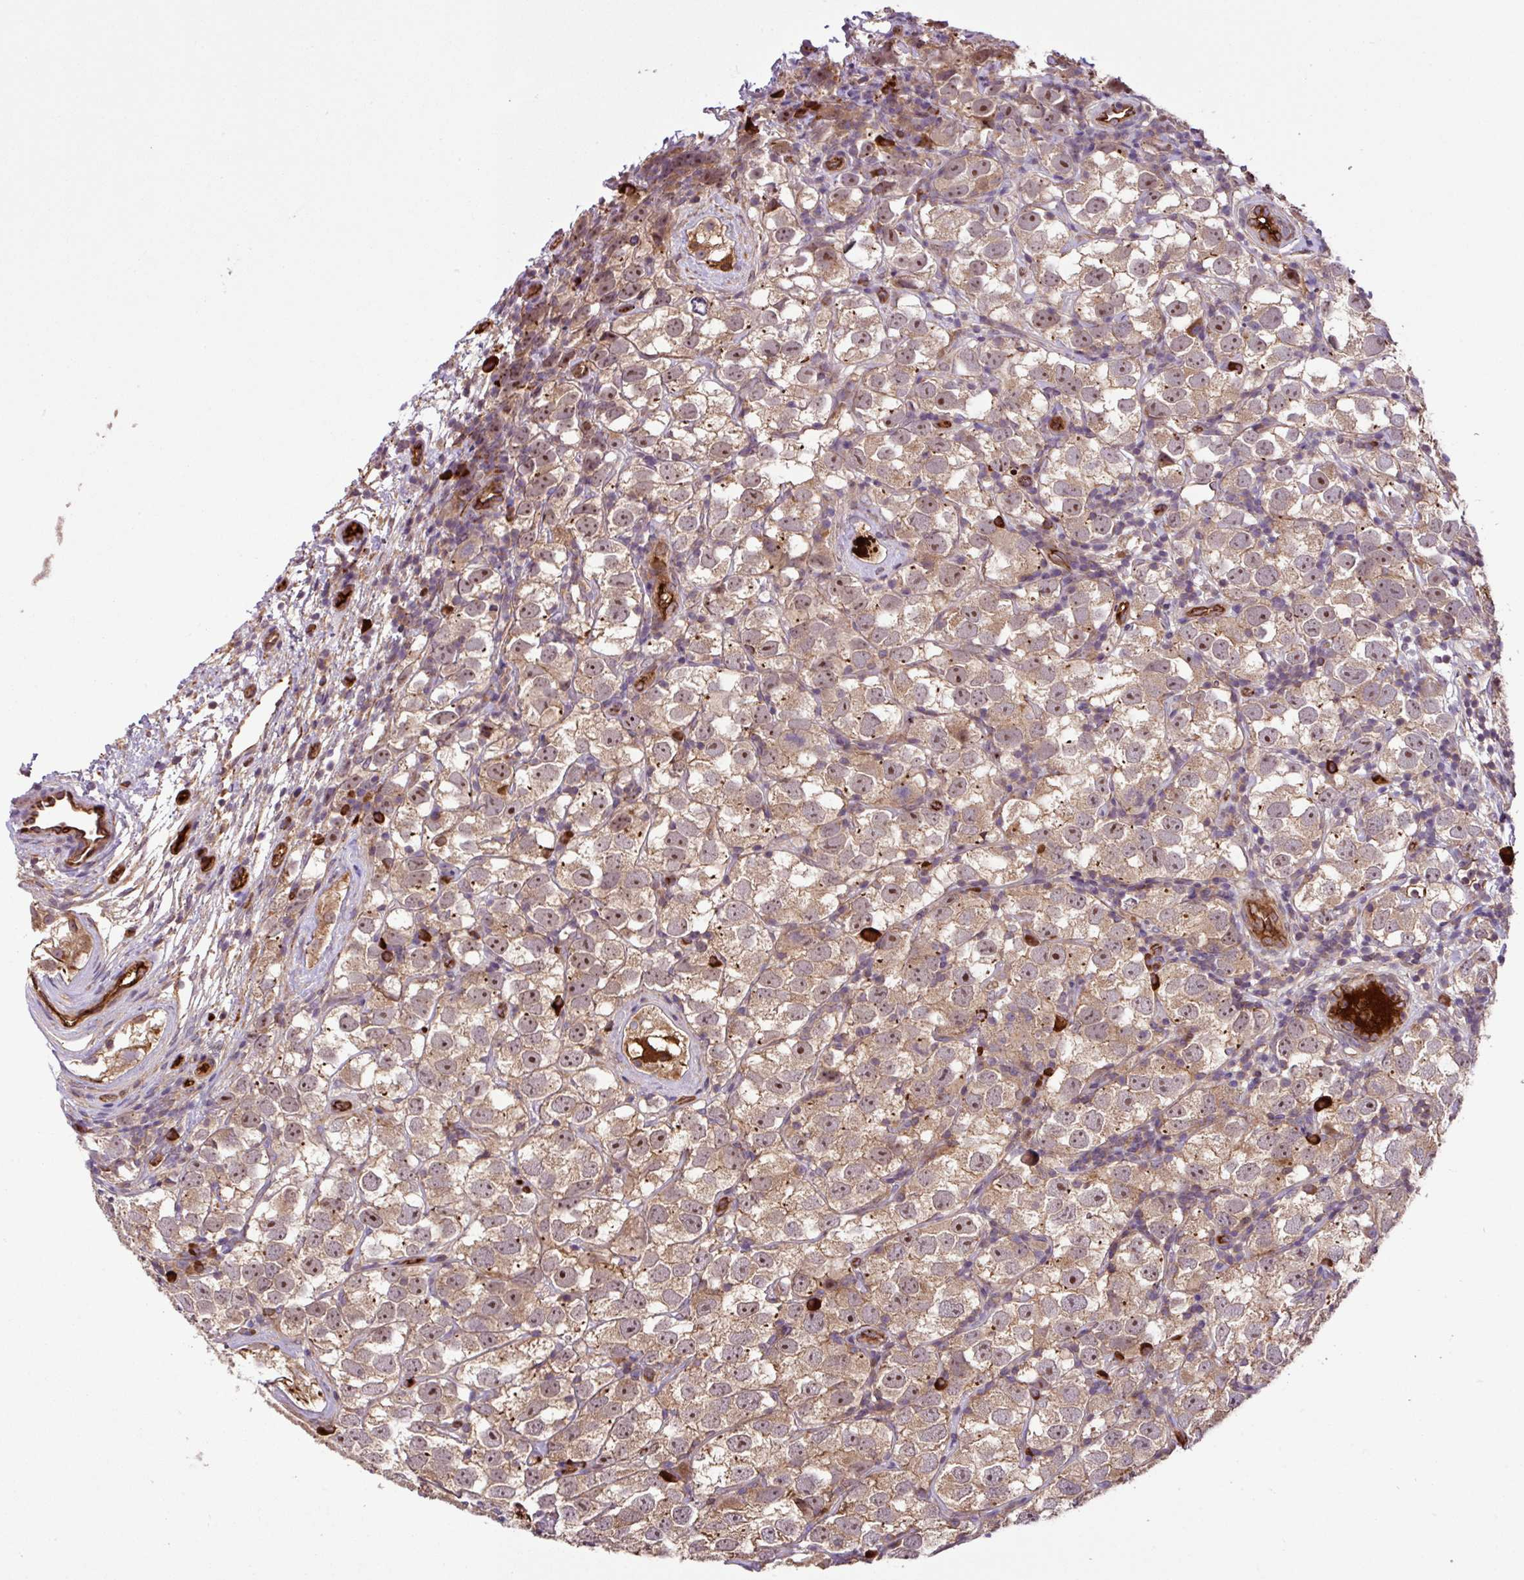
{"staining": {"intensity": "moderate", "quantity": ">75%", "location": "cytoplasmic/membranous,nuclear"}, "tissue": "testis cancer", "cell_type": "Tumor cells", "image_type": "cancer", "snomed": [{"axis": "morphology", "description": "Seminoma, NOS"}, {"axis": "topography", "description": "Testis"}], "caption": "Immunohistochemistry image of neoplastic tissue: human testis seminoma stained using immunohistochemistry reveals medium levels of moderate protein expression localized specifically in the cytoplasmic/membranous and nuclear of tumor cells, appearing as a cytoplasmic/membranous and nuclear brown color.", "gene": "ZNF266", "patient": {"sex": "male", "age": 26}}